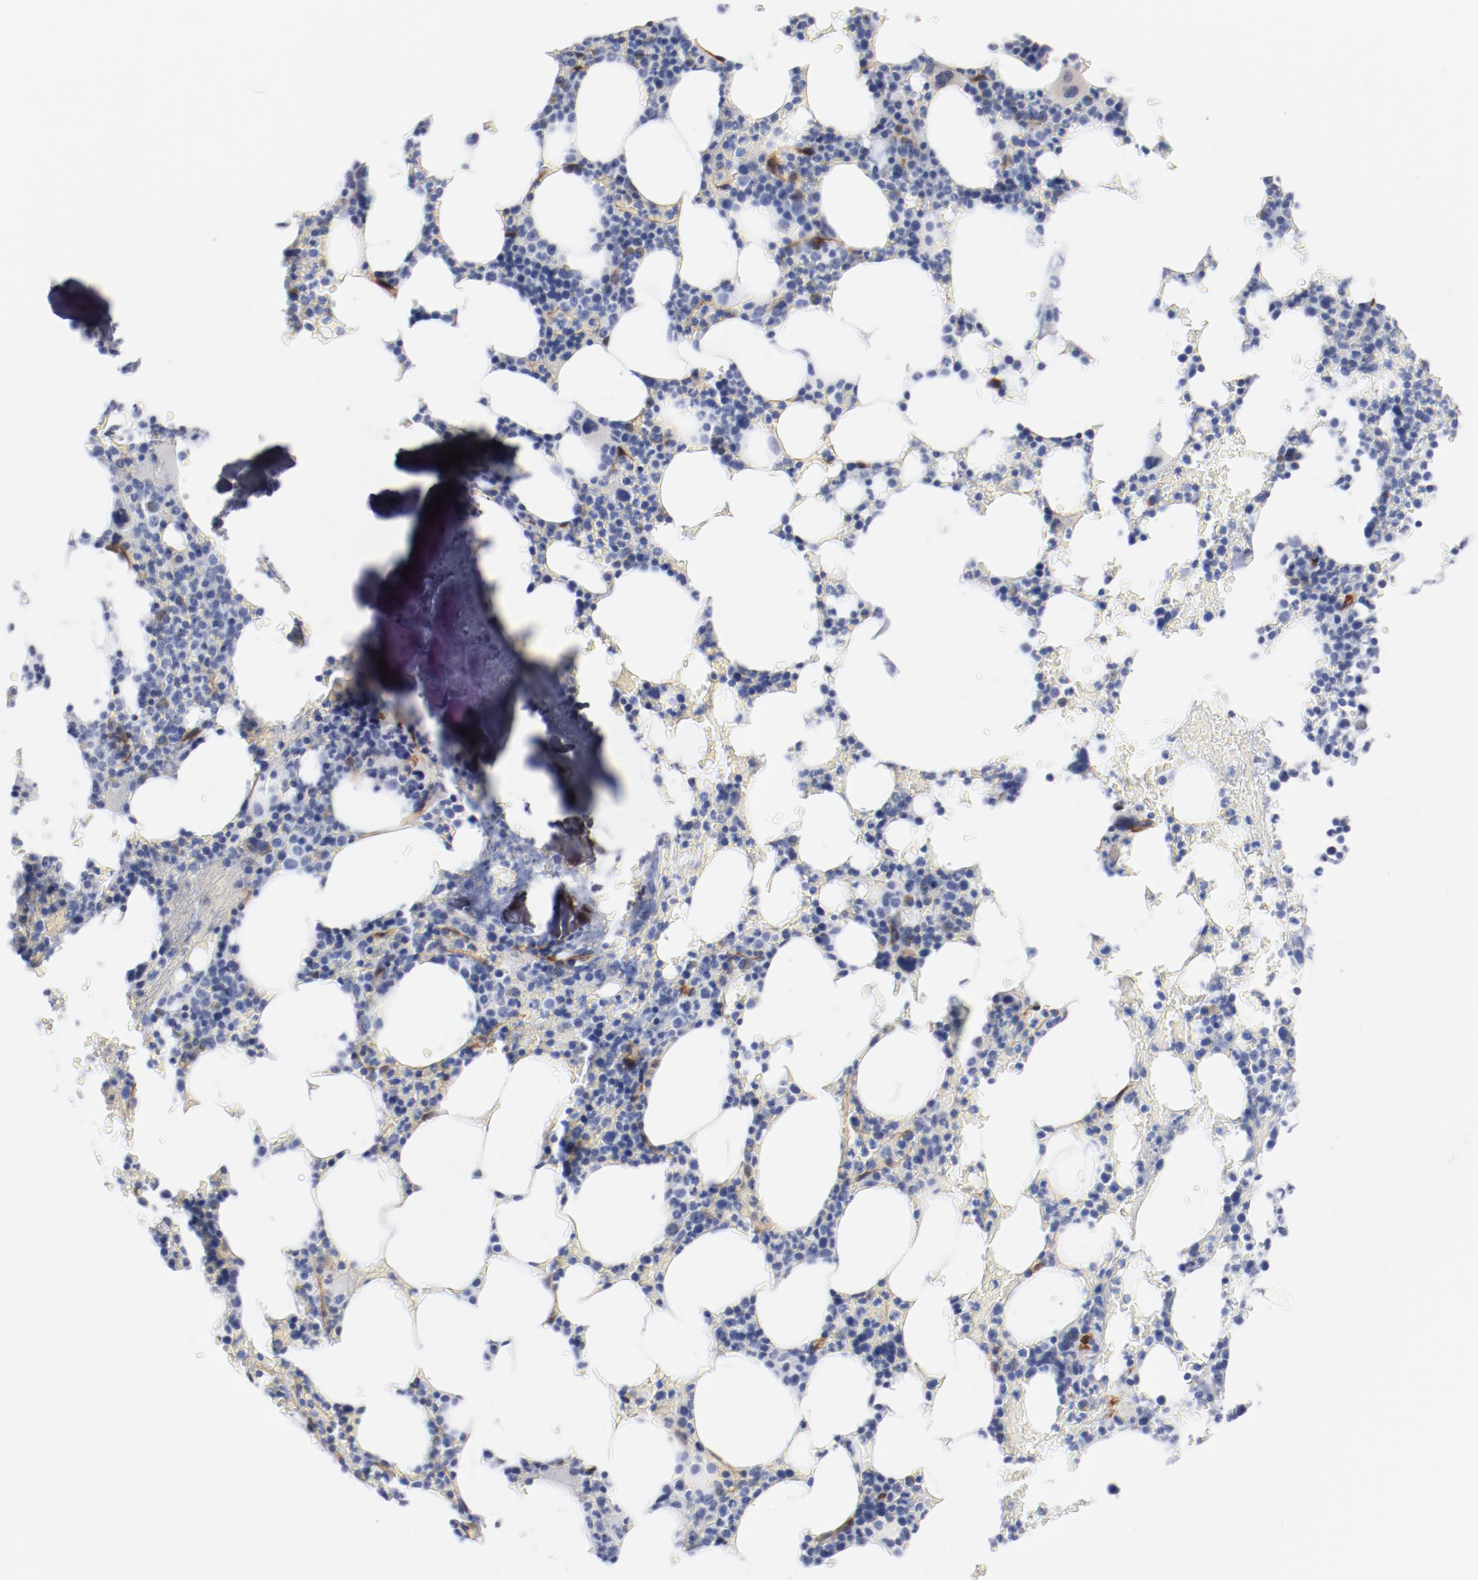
{"staining": {"intensity": "negative", "quantity": "none", "location": "none"}, "tissue": "bone marrow", "cell_type": "Hematopoietic cells", "image_type": "normal", "snomed": [{"axis": "morphology", "description": "Normal tissue, NOS"}, {"axis": "topography", "description": "Bone marrow"}], "caption": "IHC histopathology image of normal human bone marrow stained for a protein (brown), which demonstrates no expression in hematopoietic cells. (DAB immunohistochemistry with hematoxylin counter stain).", "gene": "SHANK3", "patient": {"sex": "female", "age": 66}}